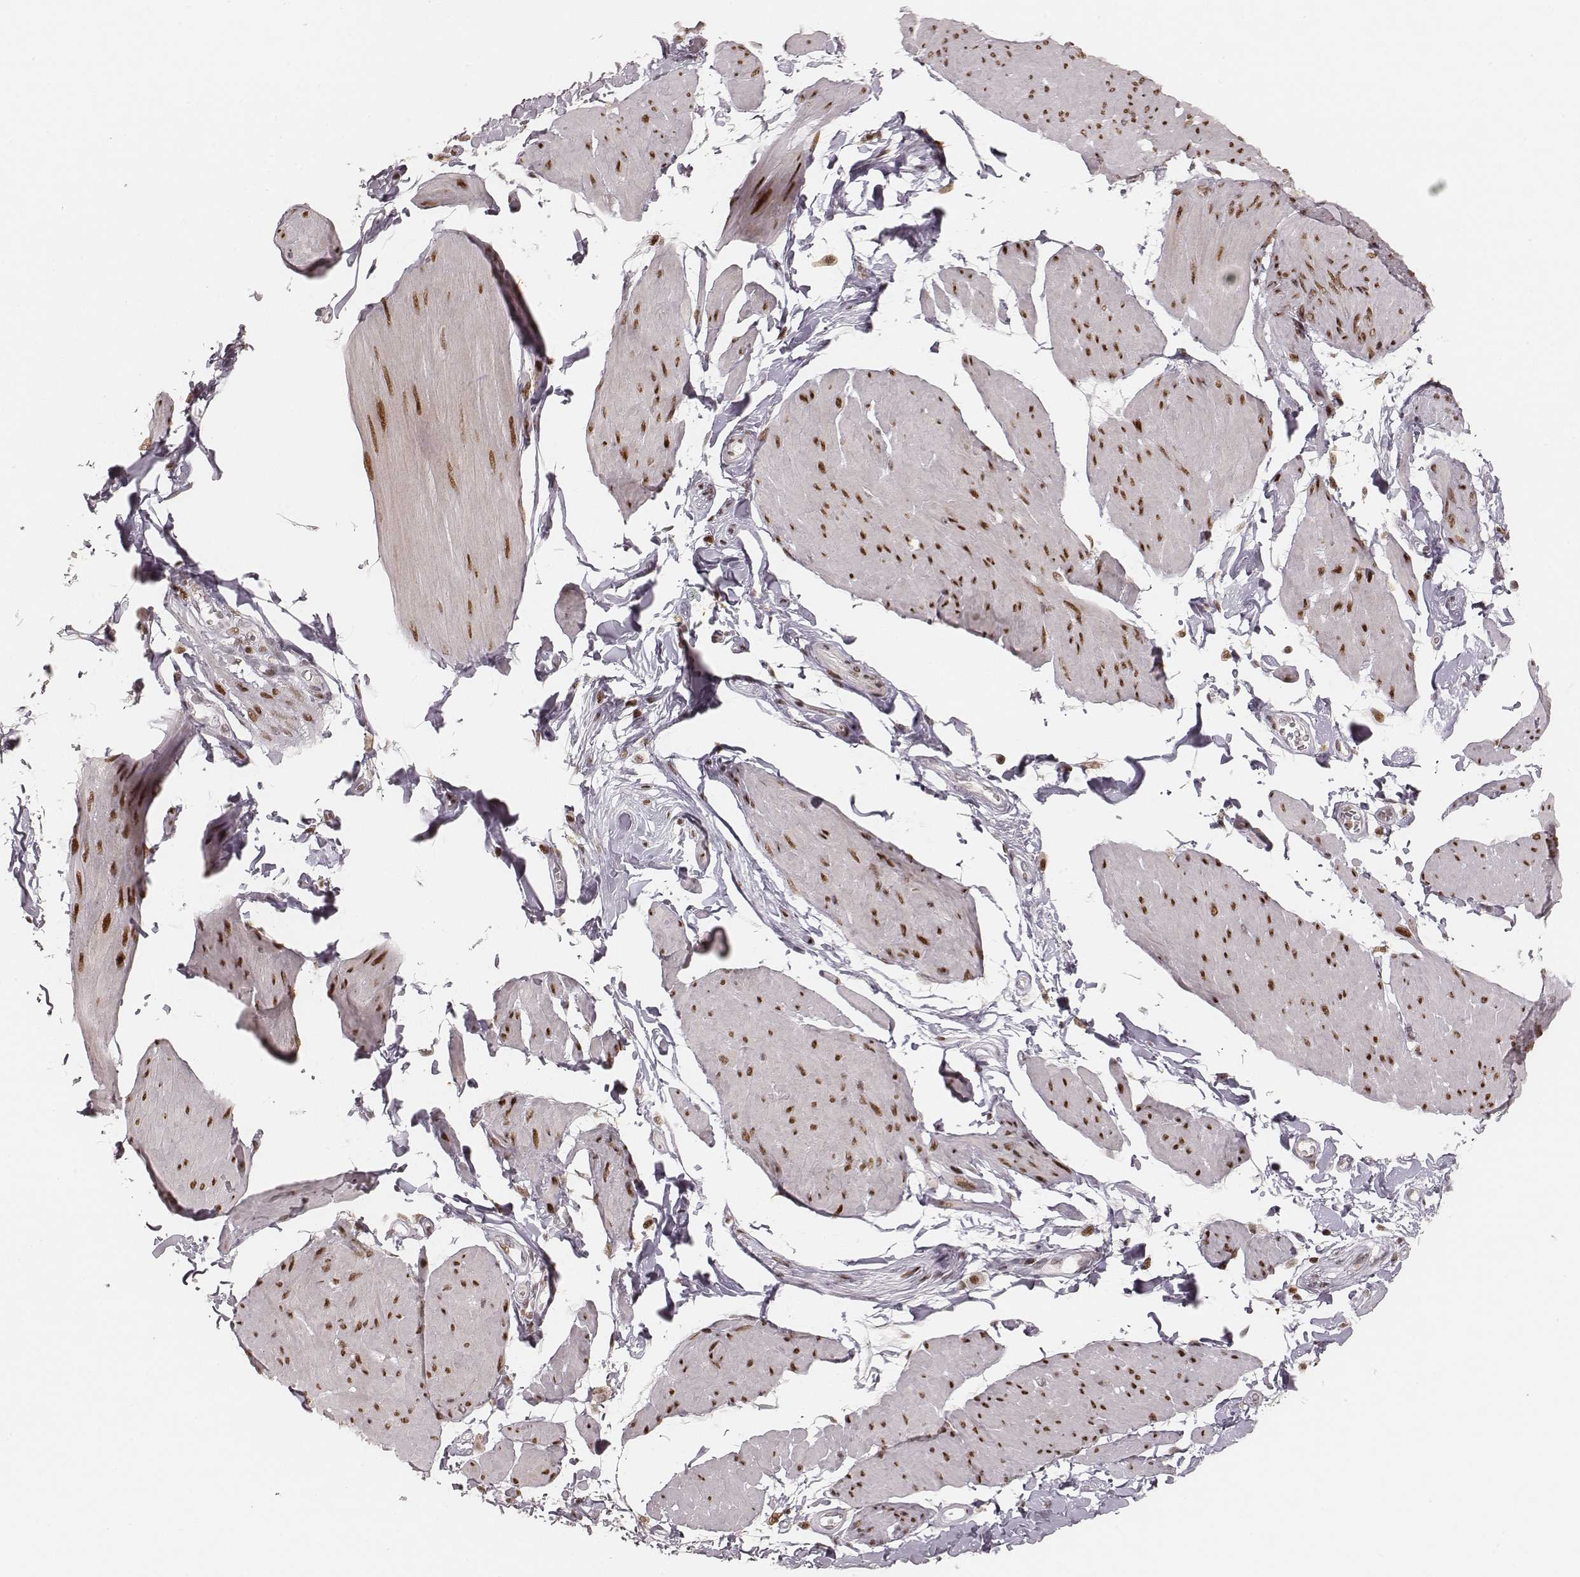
{"staining": {"intensity": "strong", "quantity": ">75%", "location": "nuclear"}, "tissue": "smooth muscle", "cell_type": "Smooth muscle cells", "image_type": "normal", "snomed": [{"axis": "morphology", "description": "Normal tissue, NOS"}, {"axis": "topography", "description": "Adipose tissue"}, {"axis": "topography", "description": "Smooth muscle"}, {"axis": "topography", "description": "Peripheral nerve tissue"}], "caption": "Immunohistochemical staining of normal smooth muscle displays strong nuclear protein expression in approximately >75% of smooth muscle cells.", "gene": "HNRNPC", "patient": {"sex": "male", "age": 83}}